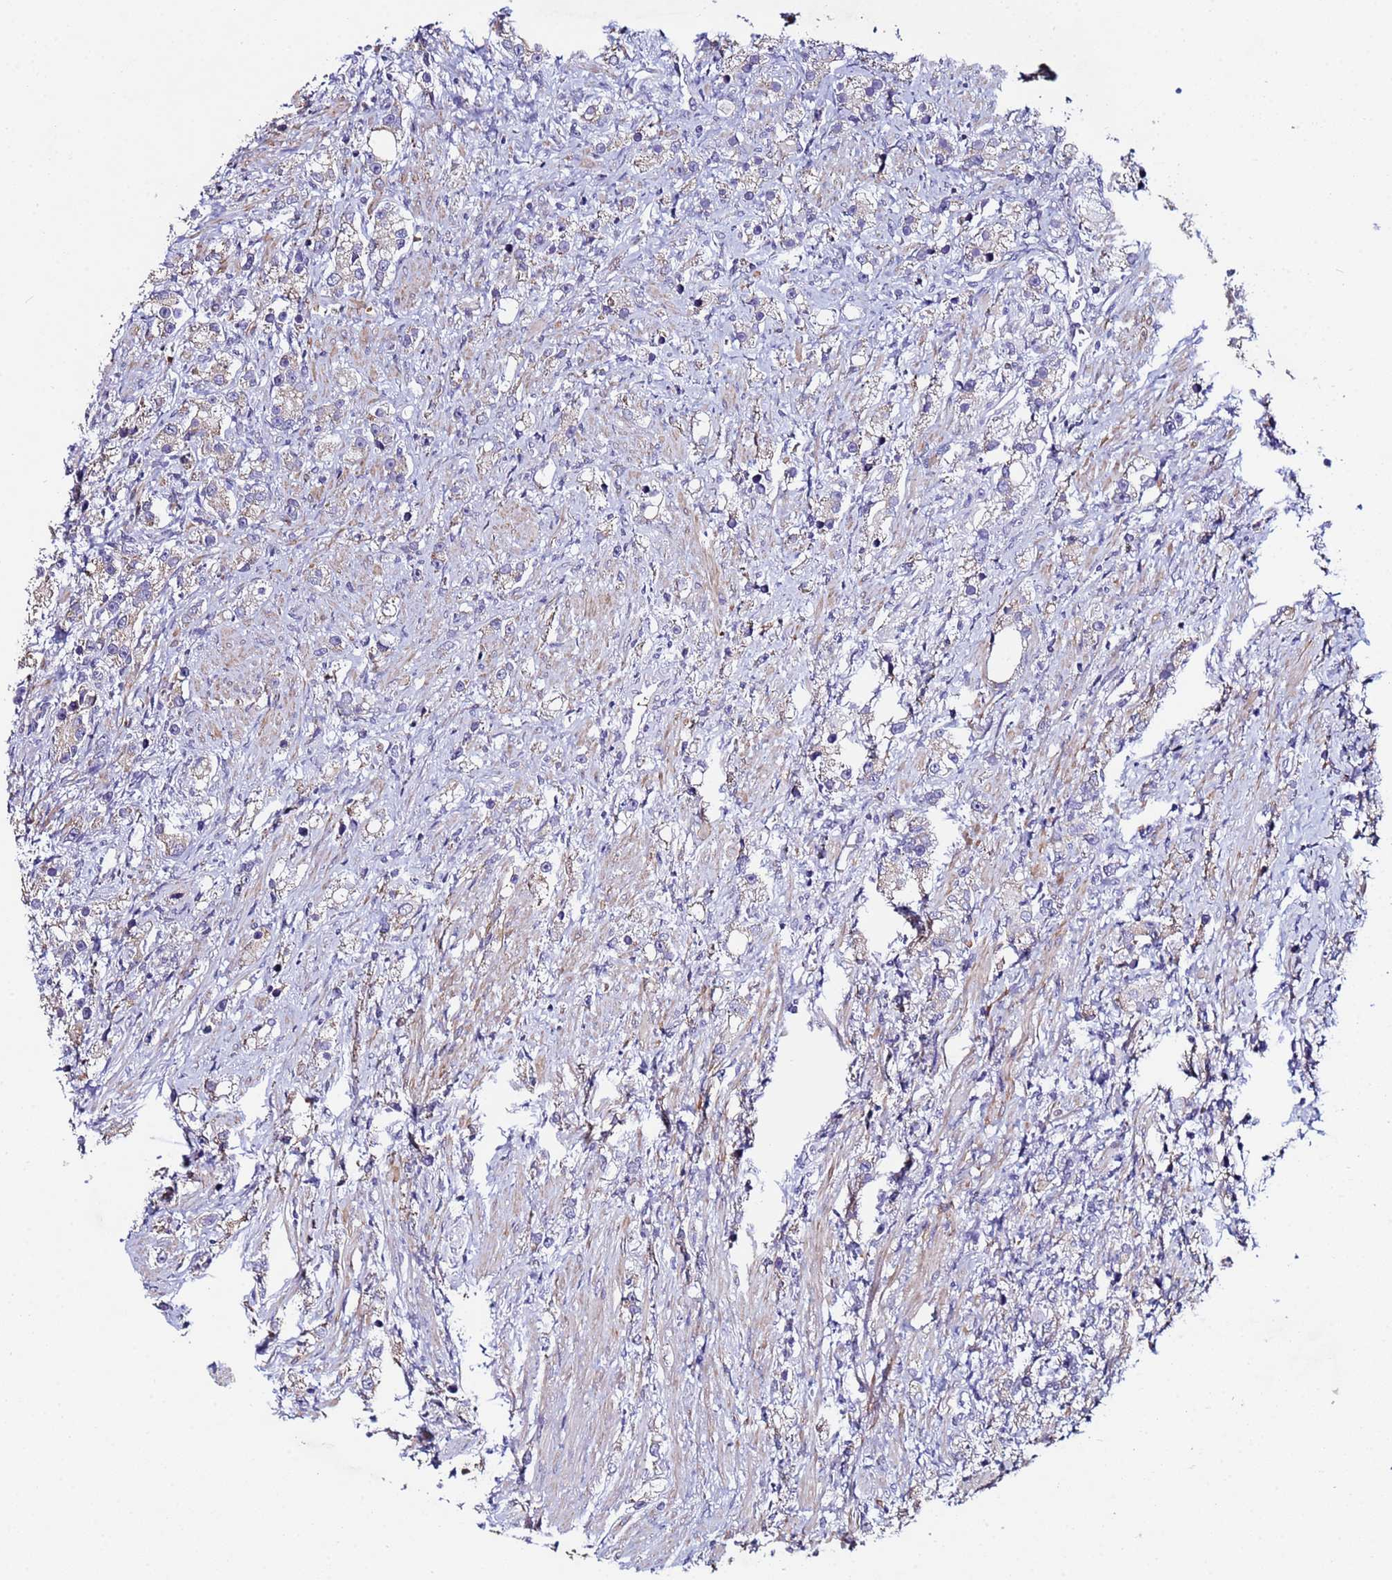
{"staining": {"intensity": "negative", "quantity": "none", "location": "none"}, "tissue": "prostate cancer", "cell_type": "Tumor cells", "image_type": "cancer", "snomed": [{"axis": "morphology", "description": "Adenocarcinoma, High grade"}, {"axis": "topography", "description": "Prostate"}], "caption": "Immunohistochemistry of prostate cancer exhibits no positivity in tumor cells. The staining was performed using DAB (3,3'-diaminobenzidine) to visualize the protein expression in brown, while the nuclei were stained in blue with hematoxylin (Magnification: 20x).", "gene": "CLHC1", "patient": {"sex": "male", "age": 63}}